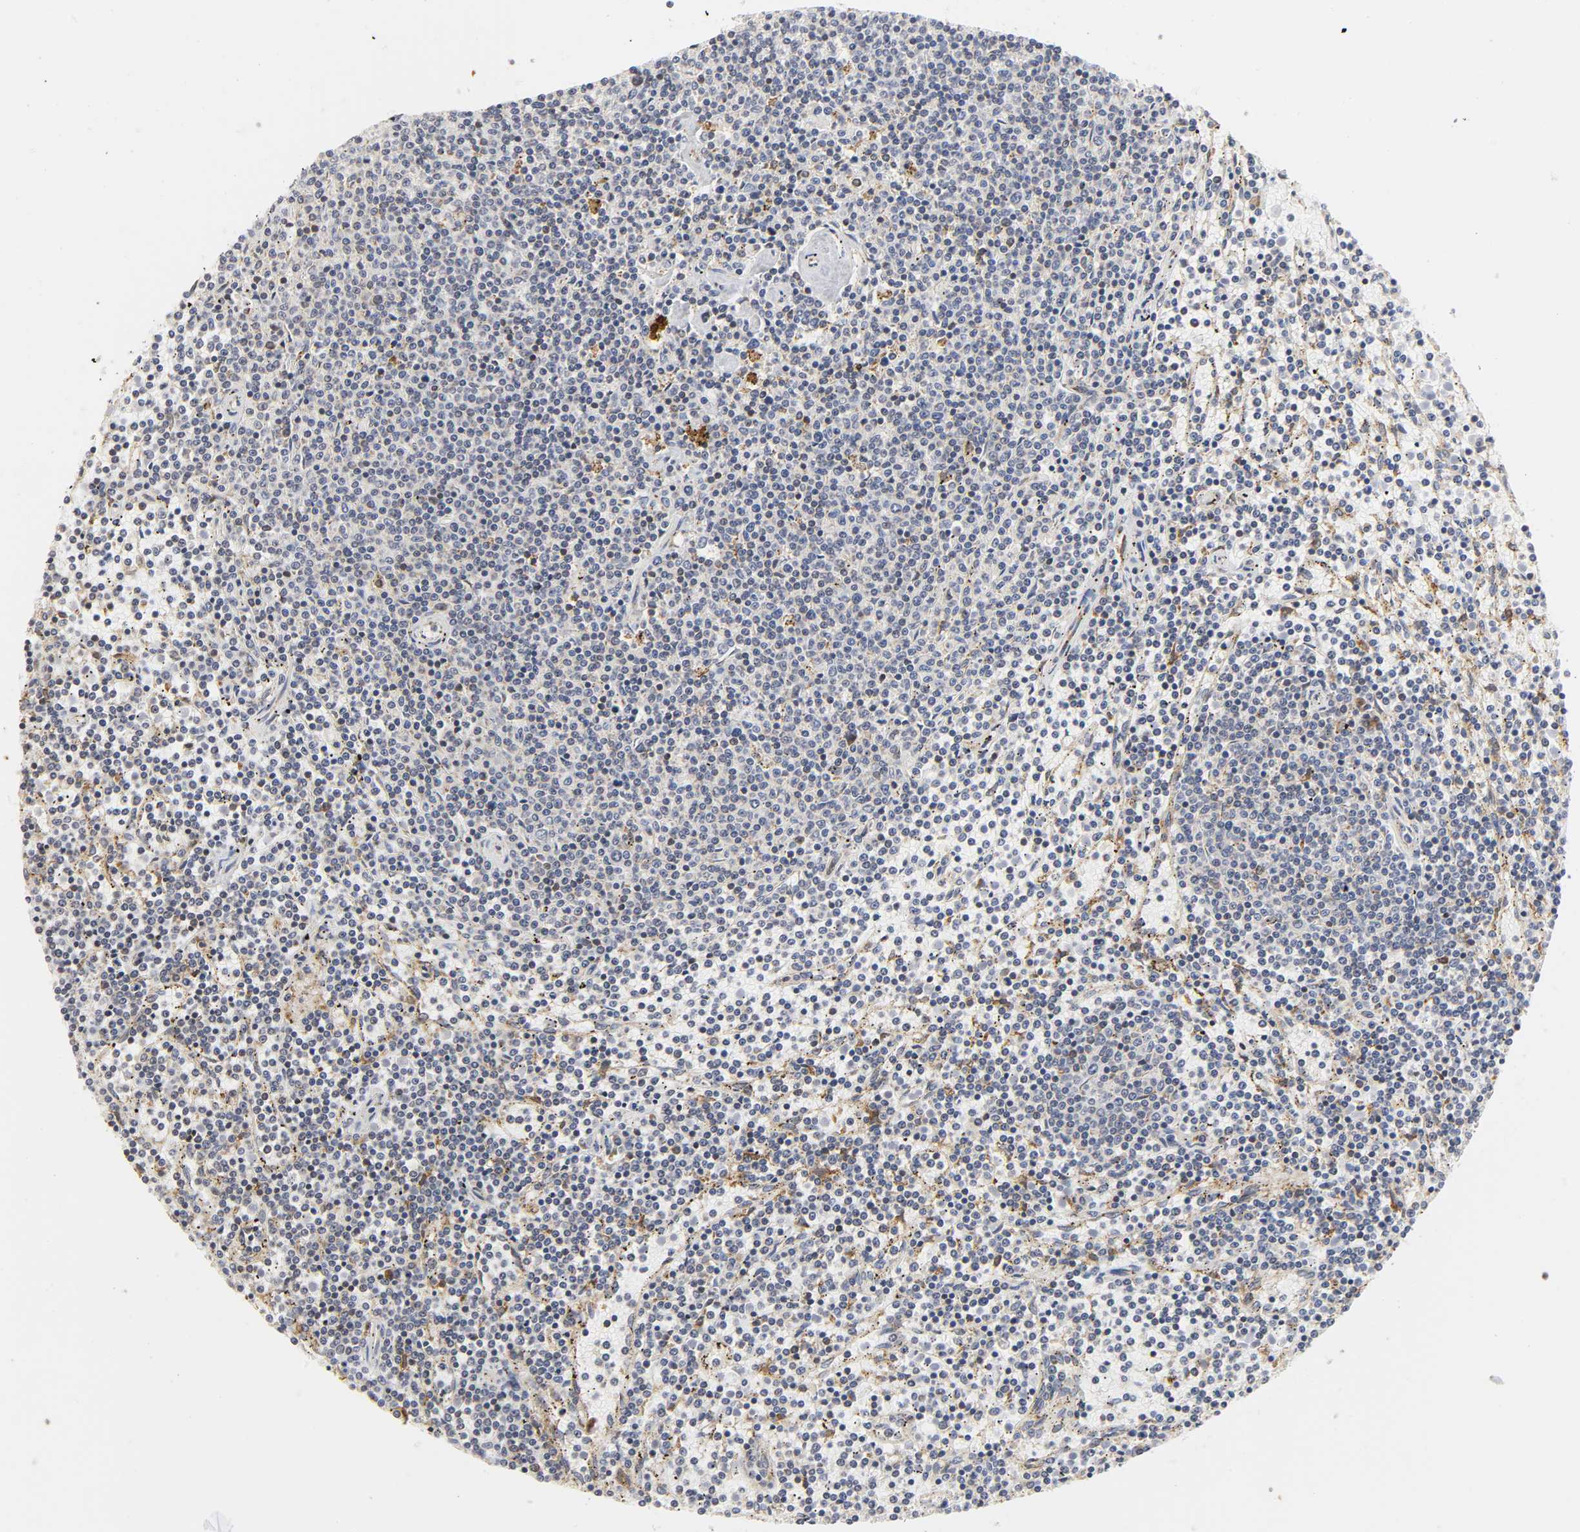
{"staining": {"intensity": "negative", "quantity": "none", "location": "none"}, "tissue": "lymphoma", "cell_type": "Tumor cells", "image_type": "cancer", "snomed": [{"axis": "morphology", "description": "Malignant lymphoma, non-Hodgkin's type, Low grade"}, {"axis": "topography", "description": "Spleen"}], "caption": "This is an immunohistochemistry image of human malignant lymphoma, non-Hodgkin's type (low-grade). There is no positivity in tumor cells.", "gene": "BAX", "patient": {"sex": "female", "age": 50}}